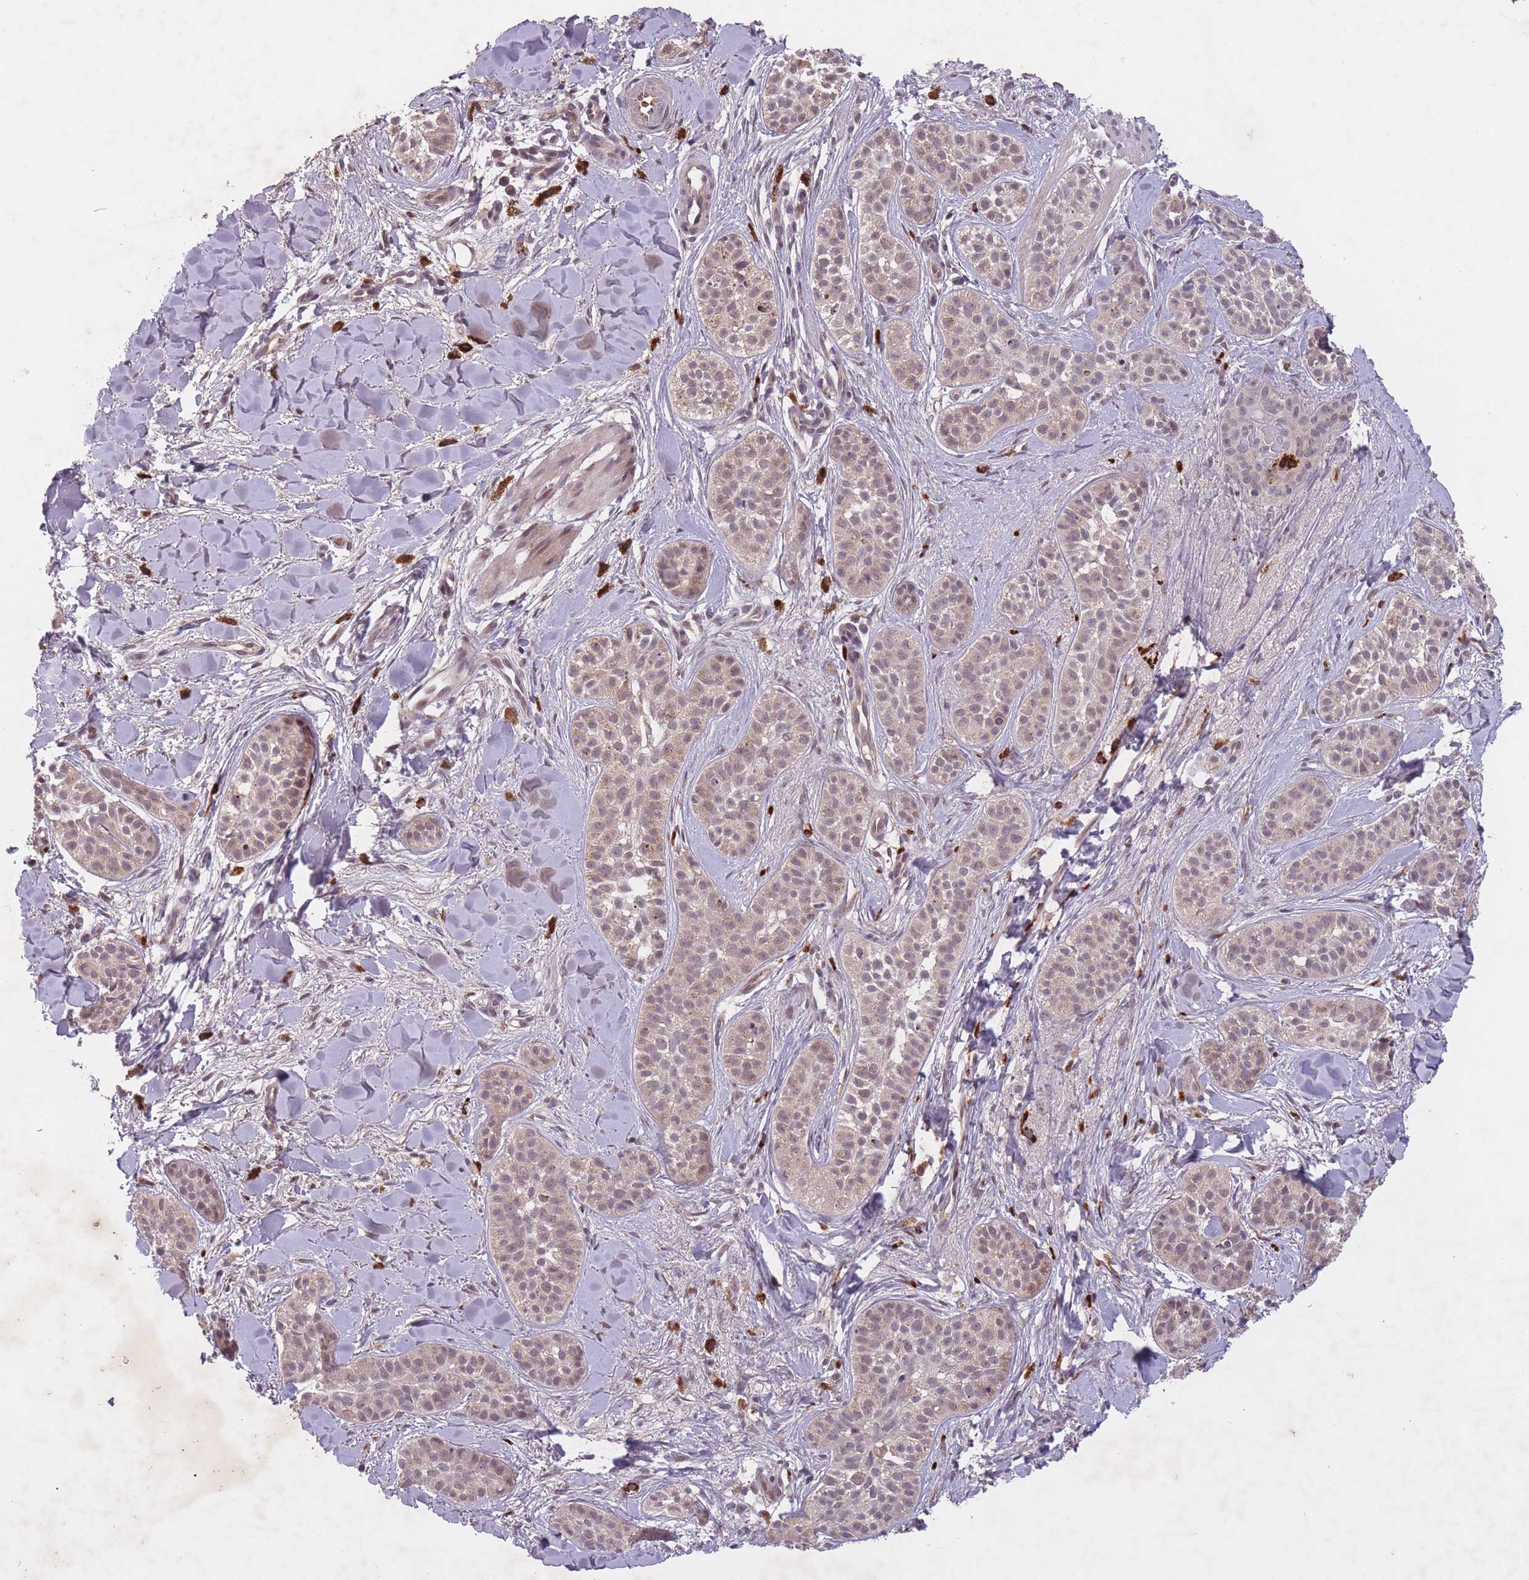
{"staining": {"intensity": "weak", "quantity": "25%-75%", "location": "cytoplasmic/membranous,nuclear"}, "tissue": "skin cancer", "cell_type": "Tumor cells", "image_type": "cancer", "snomed": [{"axis": "morphology", "description": "Basal cell carcinoma"}, {"axis": "topography", "description": "Skin"}], "caption": "The micrograph shows immunohistochemical staining of skin cancer (basal cell carcinoma). There is weak cytoplasmic/membranous and nuclear positivity is present in about 25%-75% of tumor cells. (DAB IHC, brown staining for protein, blue staining for nuclei).", "gene": "SECTM1", "patient": {"sex": "male", "age": 52}}